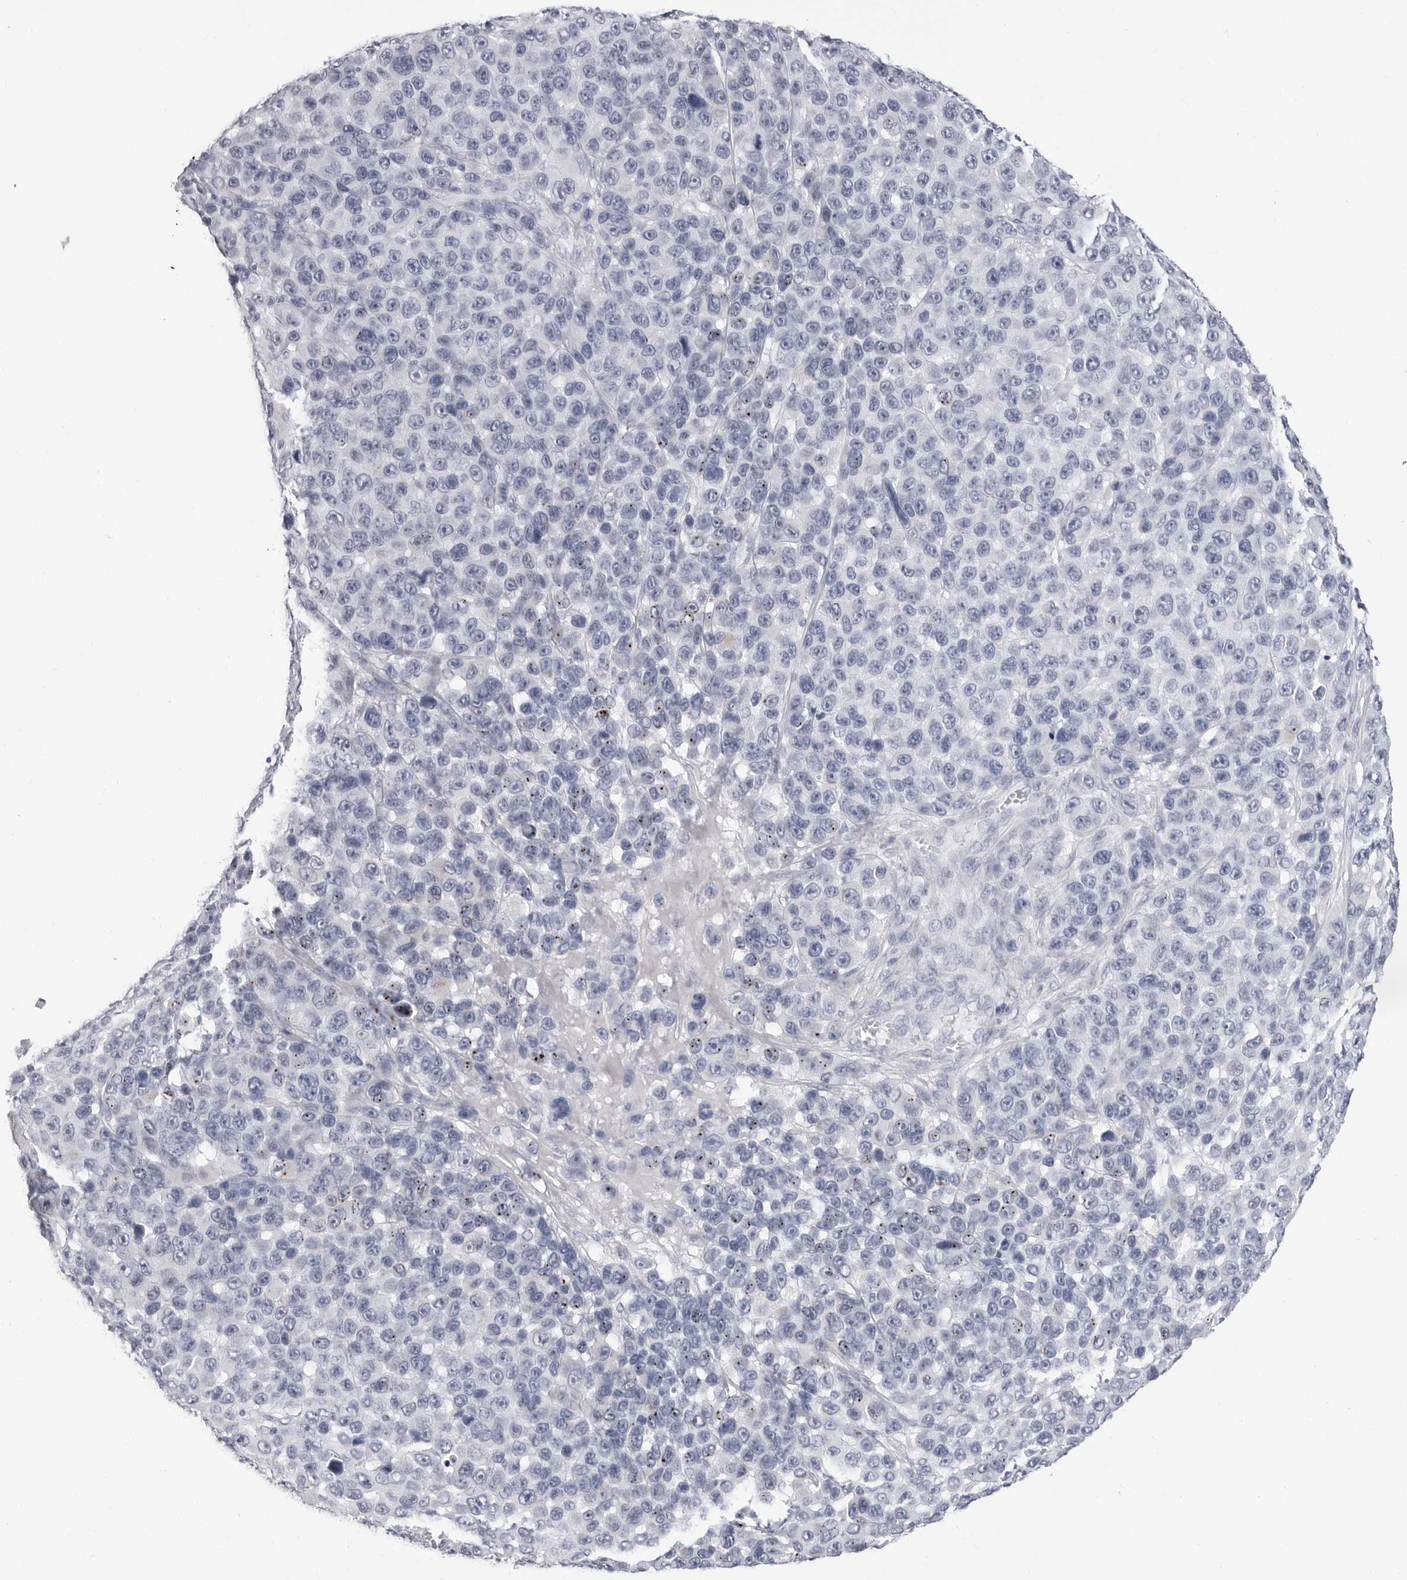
{"staining": {"intensity": "negative", "quantity": "none", "location": "none"}, "tissue": "melanoma", "cell_type": "Tumor cells", "image_type": "cancer", "snomed": [{"axis": "morphology", "description": "Malignant melanoma, NOS"}, {"axis": "topography", "description": "Skin"}], "caption": "IHC histopathology image of melanoma stained for a protein (brown), which exhibits no positivity in tumor cells.", "gene": "ERICH3", "patient": {"sex": "male", "age": 53}}